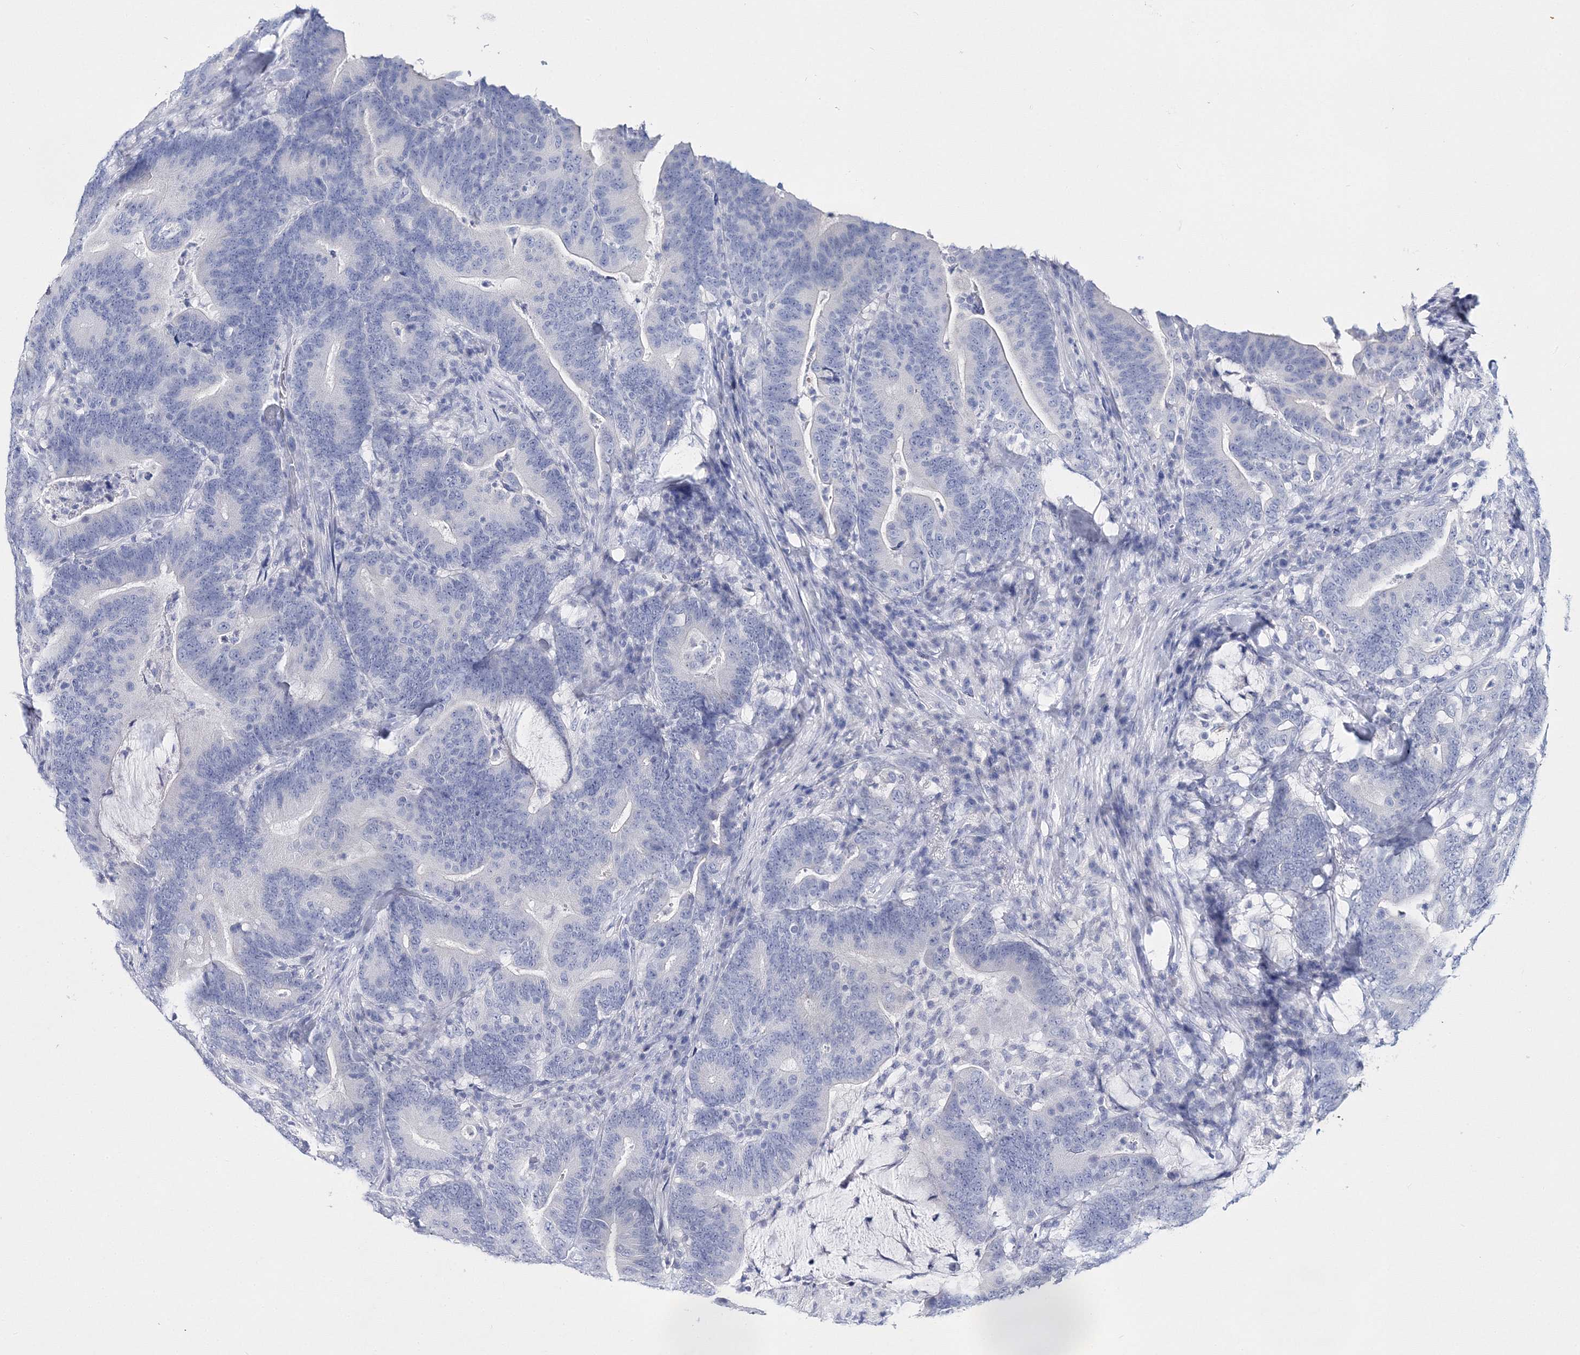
{"staining": {"intensity": "negative", "quantity": "none", "location": "none"}, "tissue": "colorectal cancer", "cell_type": "Tumor cells", "image_type": "cancer", "snomed": [{"axis": "morphology", "description": "Adenocarcinoma, NOS"}, {"axis": "topography", "description": "Colon"}], "caption": "Immunohistochemistry of human colorectal cancer (adenocarcinoma) exhibits no expression in tumor cells. The staining was performed using DAB to visualize the protein expression in brown, while the nuclei were stained in blue with hematoxylin (Magnification: 20x).", "gene": "MYOZ2", "patient": {"sex": "female", "age": 66}}